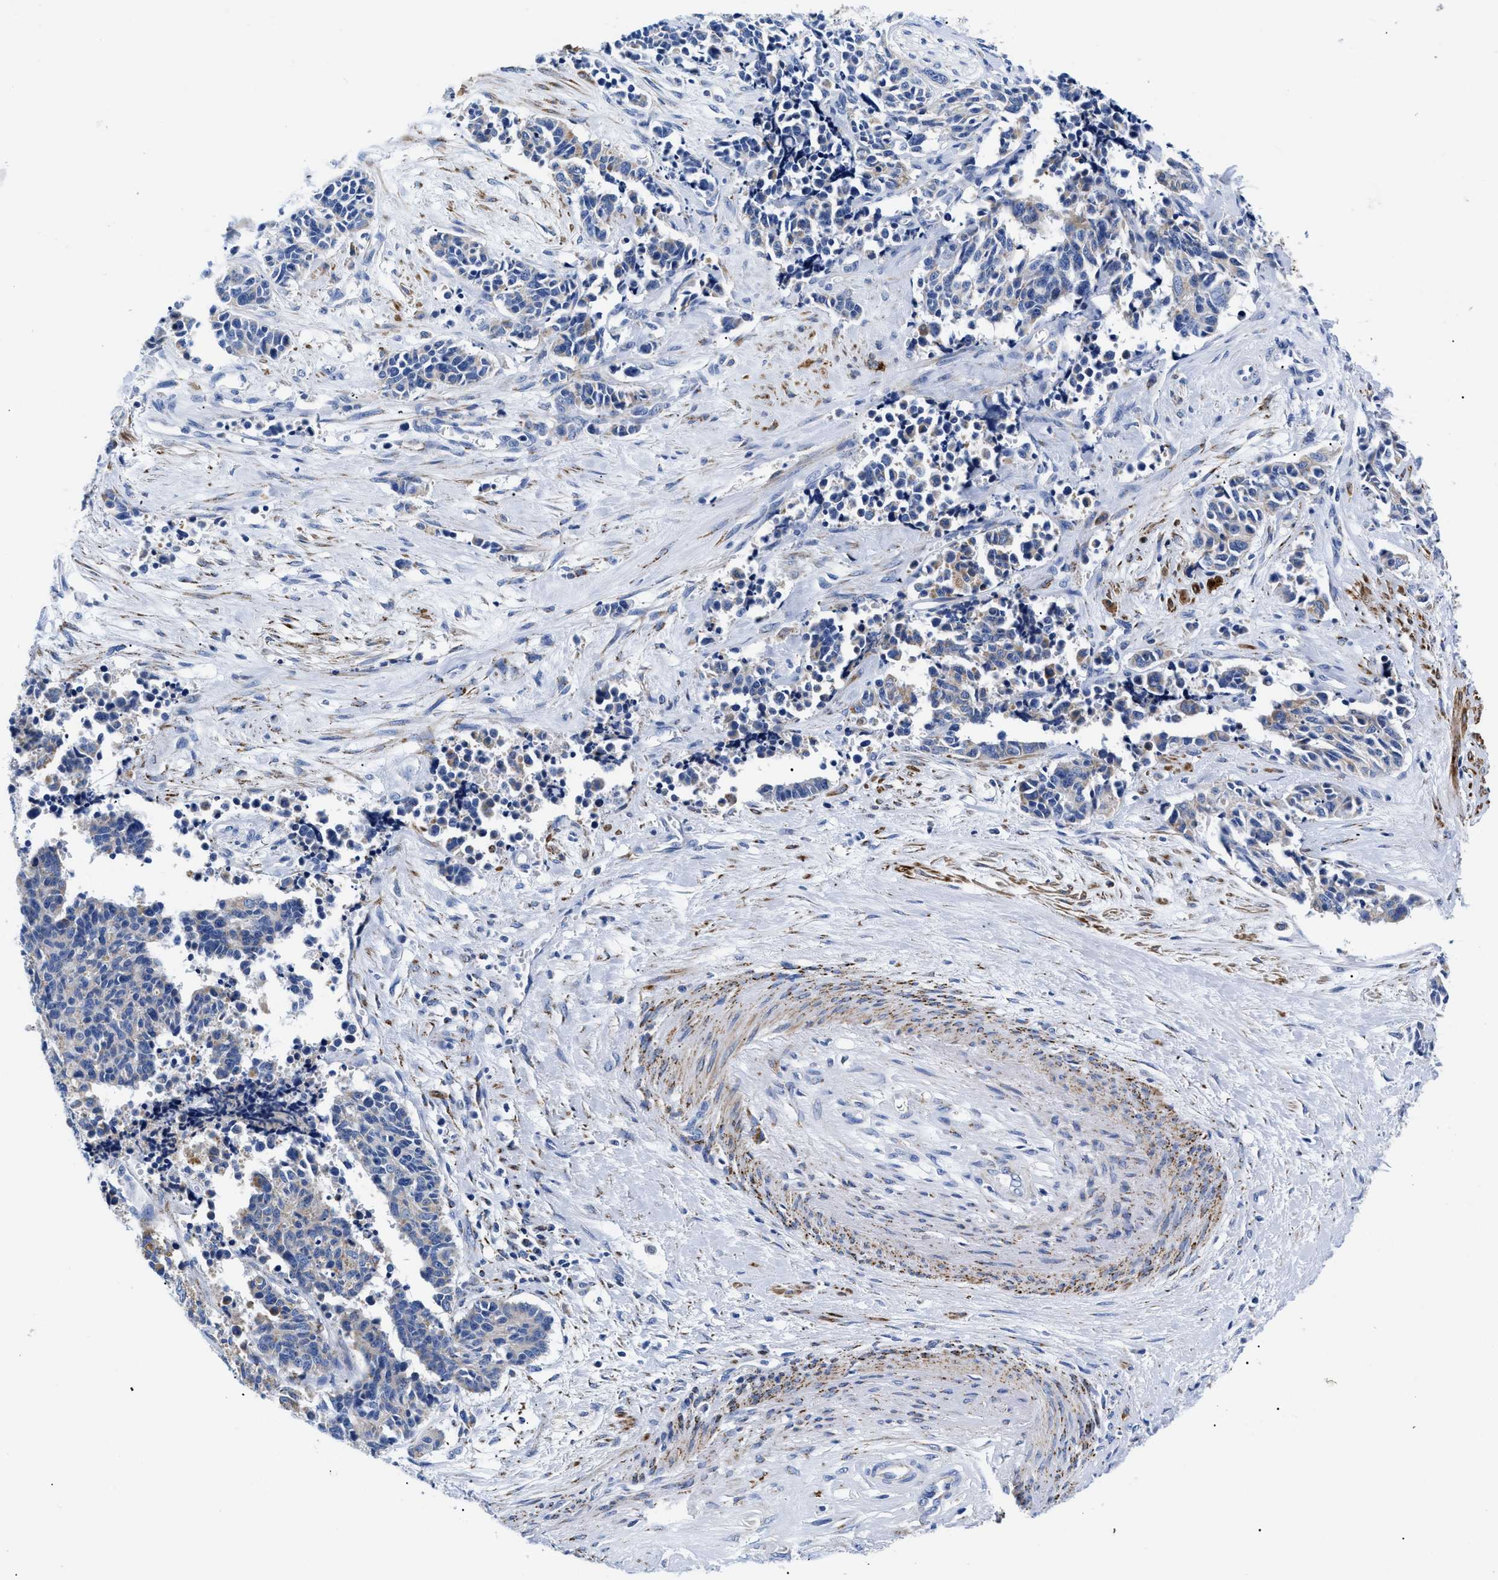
{"staining": {"intensity": "moderate", "quantity": "<25%", "location": "cytoplasmic/membranous"}, "tissue": "cervical cancer", "cell_type": "Tumor cells", "image_type": "cancer", "snomed": [{"axis": "morphology", "description": "Squamous cell carcinoma, NOS"}, {"axis": "topography", "description": "Cervix"}], "caption": "Moderate cytoplasmic/membranous expression is seen in approximately <25% of tumor cells in cervical cancer. The staining was performed using DAB, with brown indicating positive protein expression. Nuclei are stained blue with hematoxylin.", "gene": "GPR149", "patient": {"sex": "female", "age": 35}}